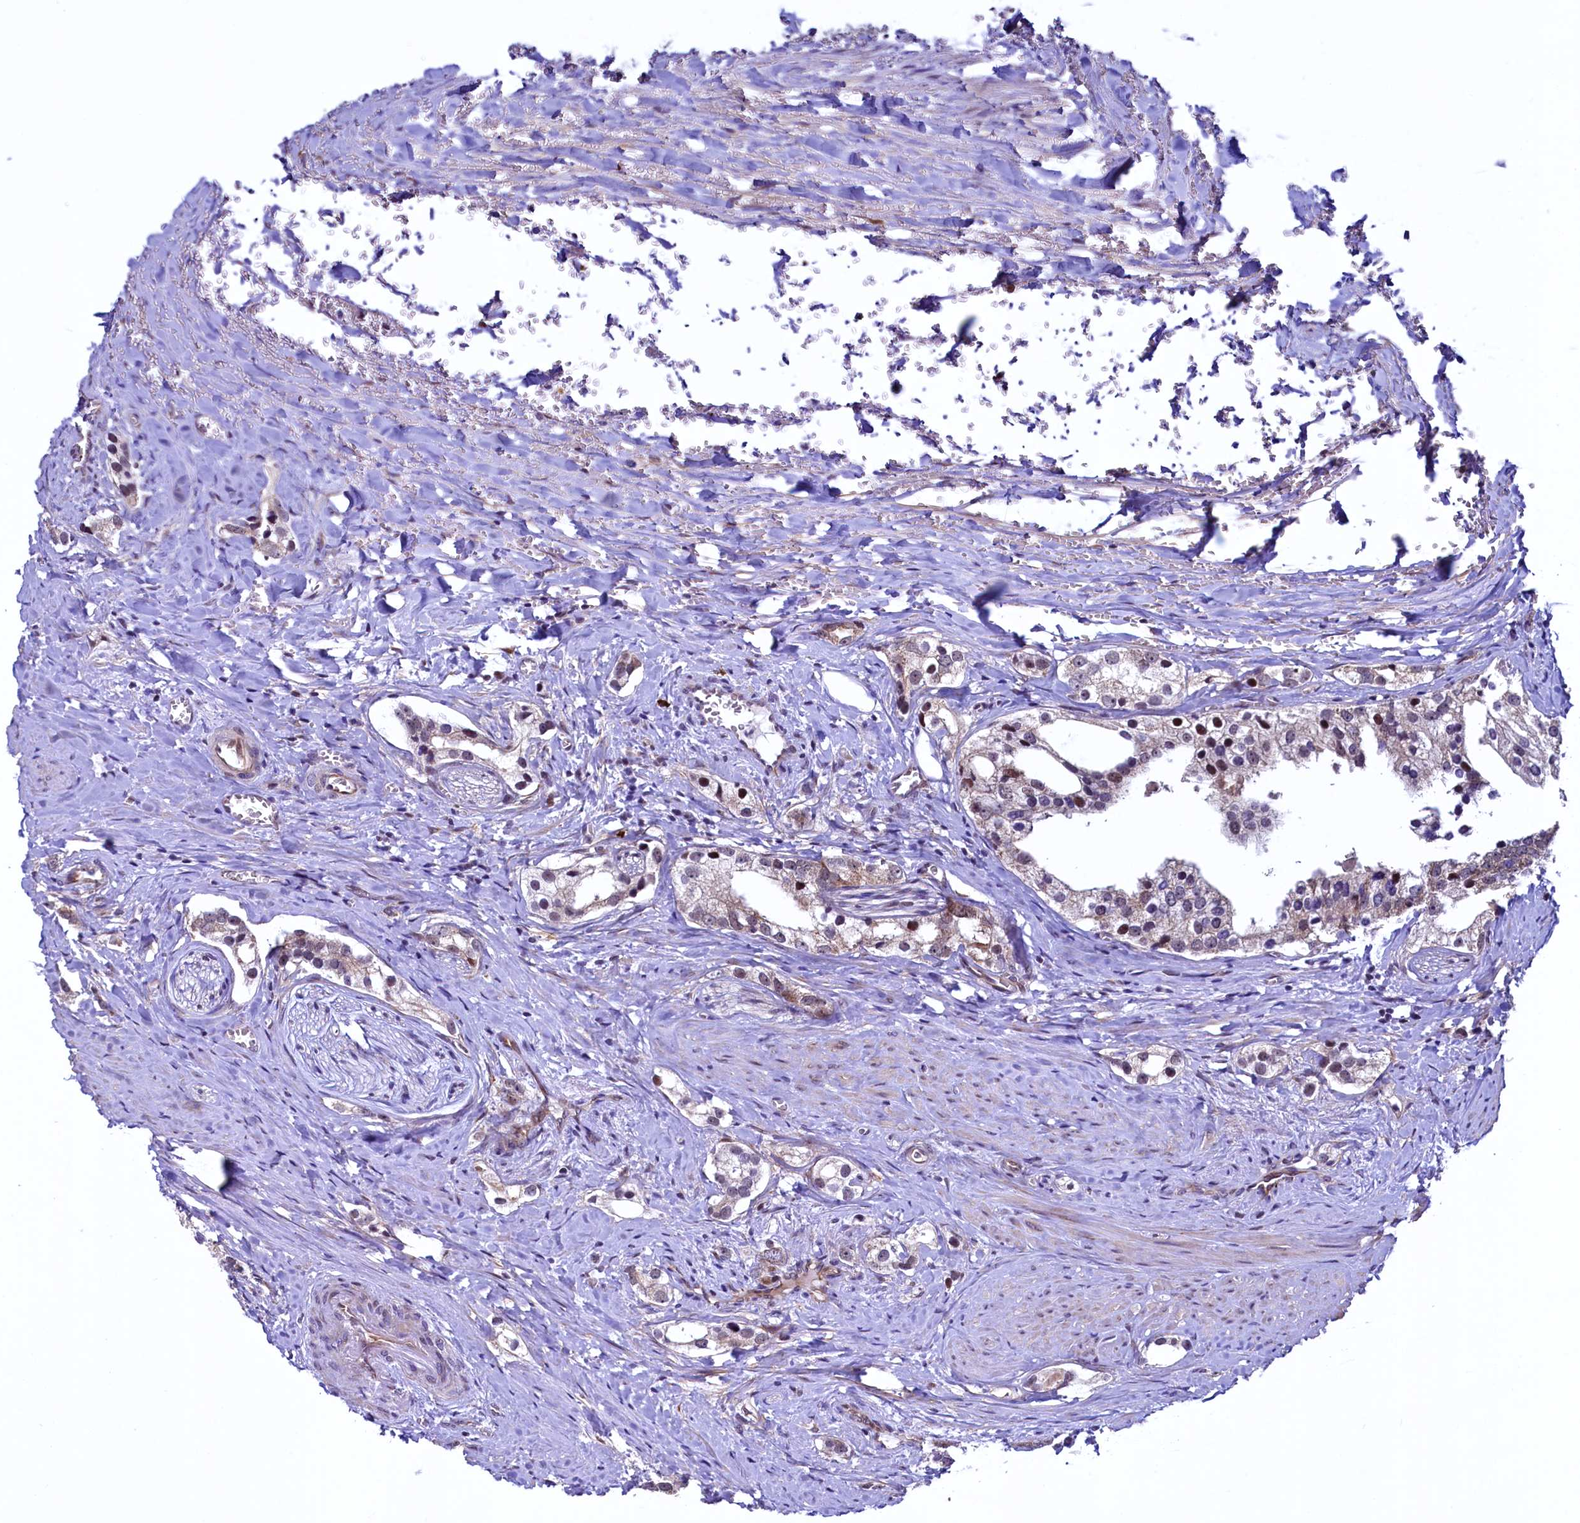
{"staining": {"intensity": "moderate", "quantity": "<25%", "location": "cytoplasmic/membranous,nuclear"}, "tissue": "prostate cancer", "cell_type": "Tumor cells", "image_type": "cancer", "snomed": [{"axis": "morphology", "description": "Adenocarcinoma, High grade"}, {"axis": "topography", "description": "Prostate"}], "caption": "An IHC micrograph of tumor tissue is shown. Protein staining in brown shows moderate cytoplasmic/membranous and nuclear positivity in high-grade adenocarcinoma (prostate) within tumor cells.", "gene": "RBFA", "patient": {"sex": "male", "age": 66}}